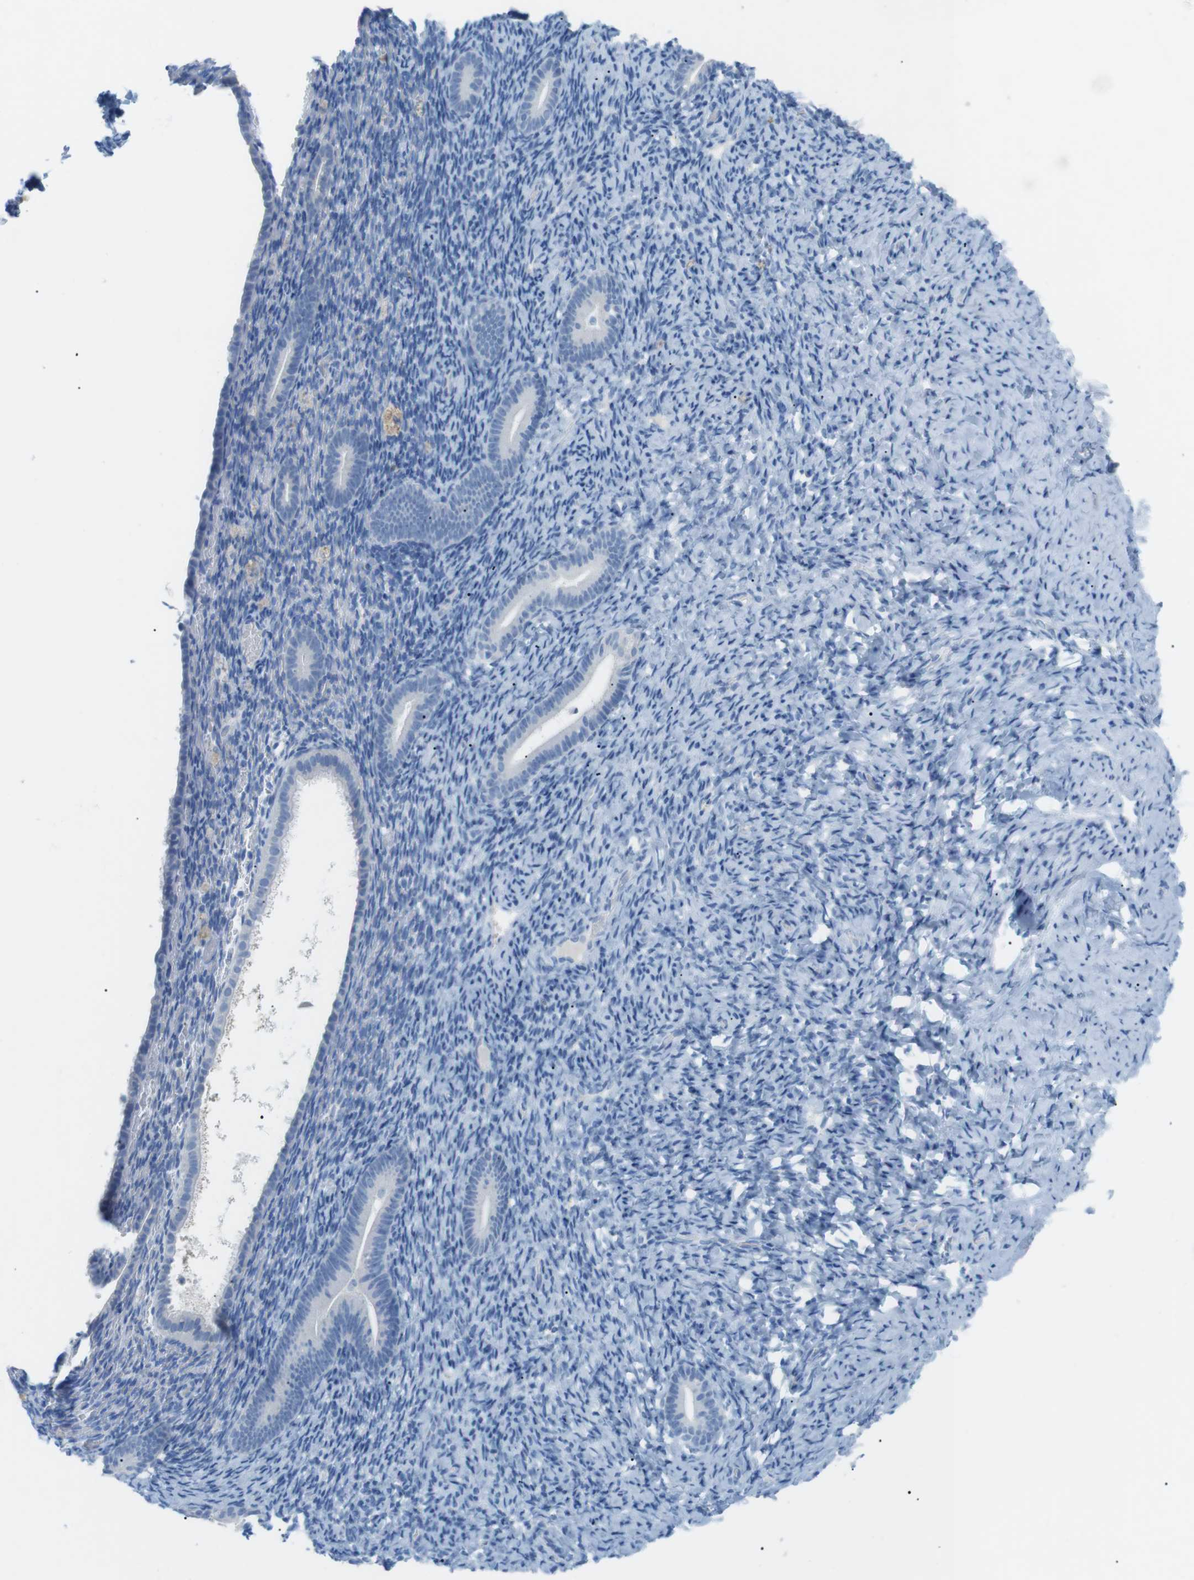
{"staining": {"intensity": "negative", "quantity": "none", "location": "none"}, "tissue": "endometrium", "cell_type": "Cells in endometrial stroma", "image_type": "normal", "snomed": [{"axis": "morphology", "description": "Normal tissue, NOS"}, {"axis": "topography", "description": "Endometrium"}], "caption": "Immunohistochemical staining of unremarkable human endometrium exhibits no significant positivity in cells in endometrial stroma.", "gene": "SALL4", "patient": {"sex": "female", "age": 51}}